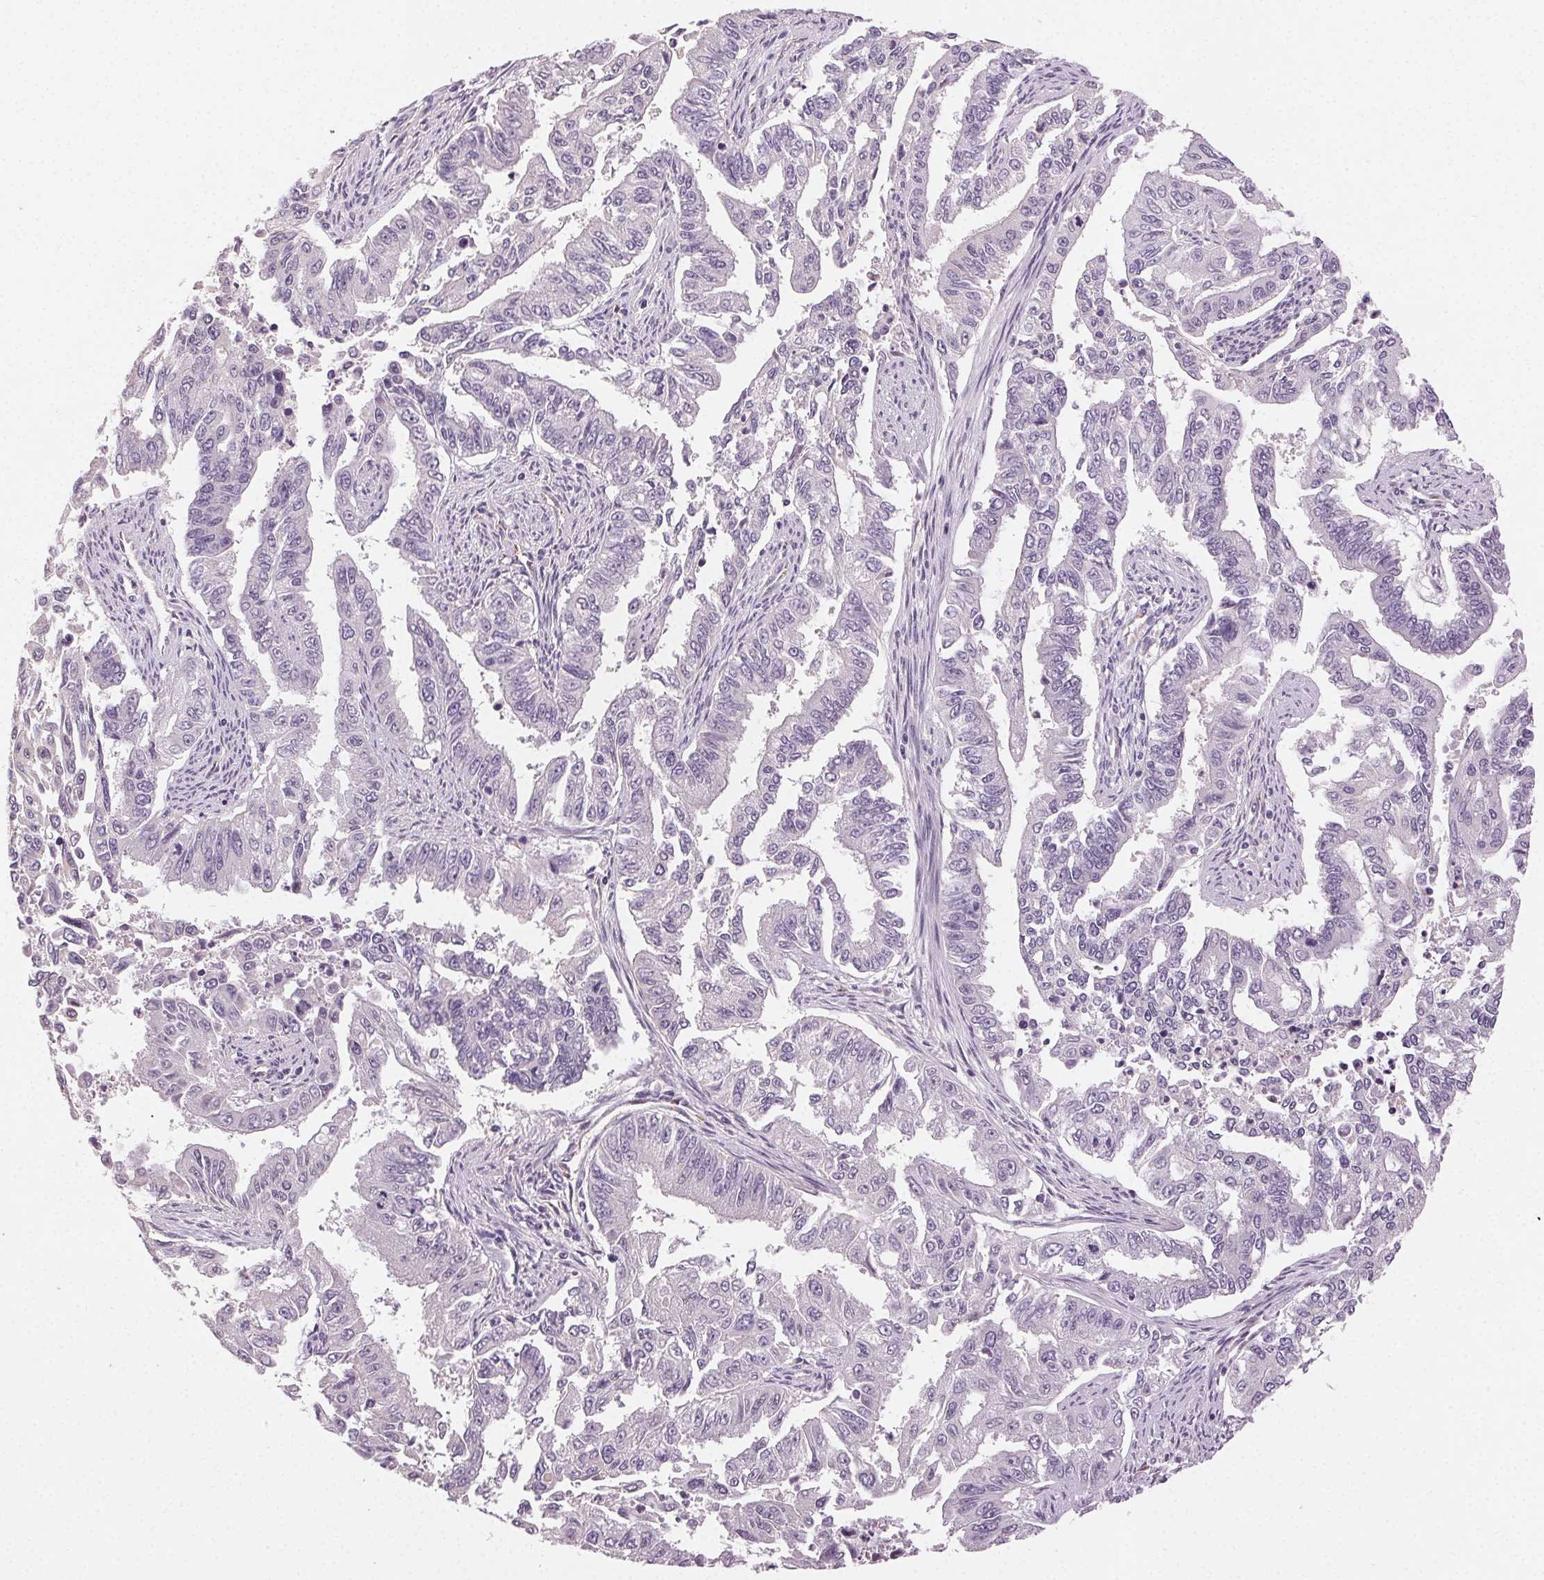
{"staining": {"intensity": "negative", "quantity": "none", "location": "none"}, "tissue": "endometrial cancer", "cell_type": "Tumor cells", "image_type": "cancer", "snomed": [{"axis": "morphology", "description": "Adenocarcinoma, NOS"}, {"axis": "topography", "description": "Uterus"}], "caption": "Immunohistochemistry of endometrial cancer (adenocarcinoma) reveals no staining in tumor cells.", "gene": "CLTRN", "patient": {"sex": "female", "age": 59}}